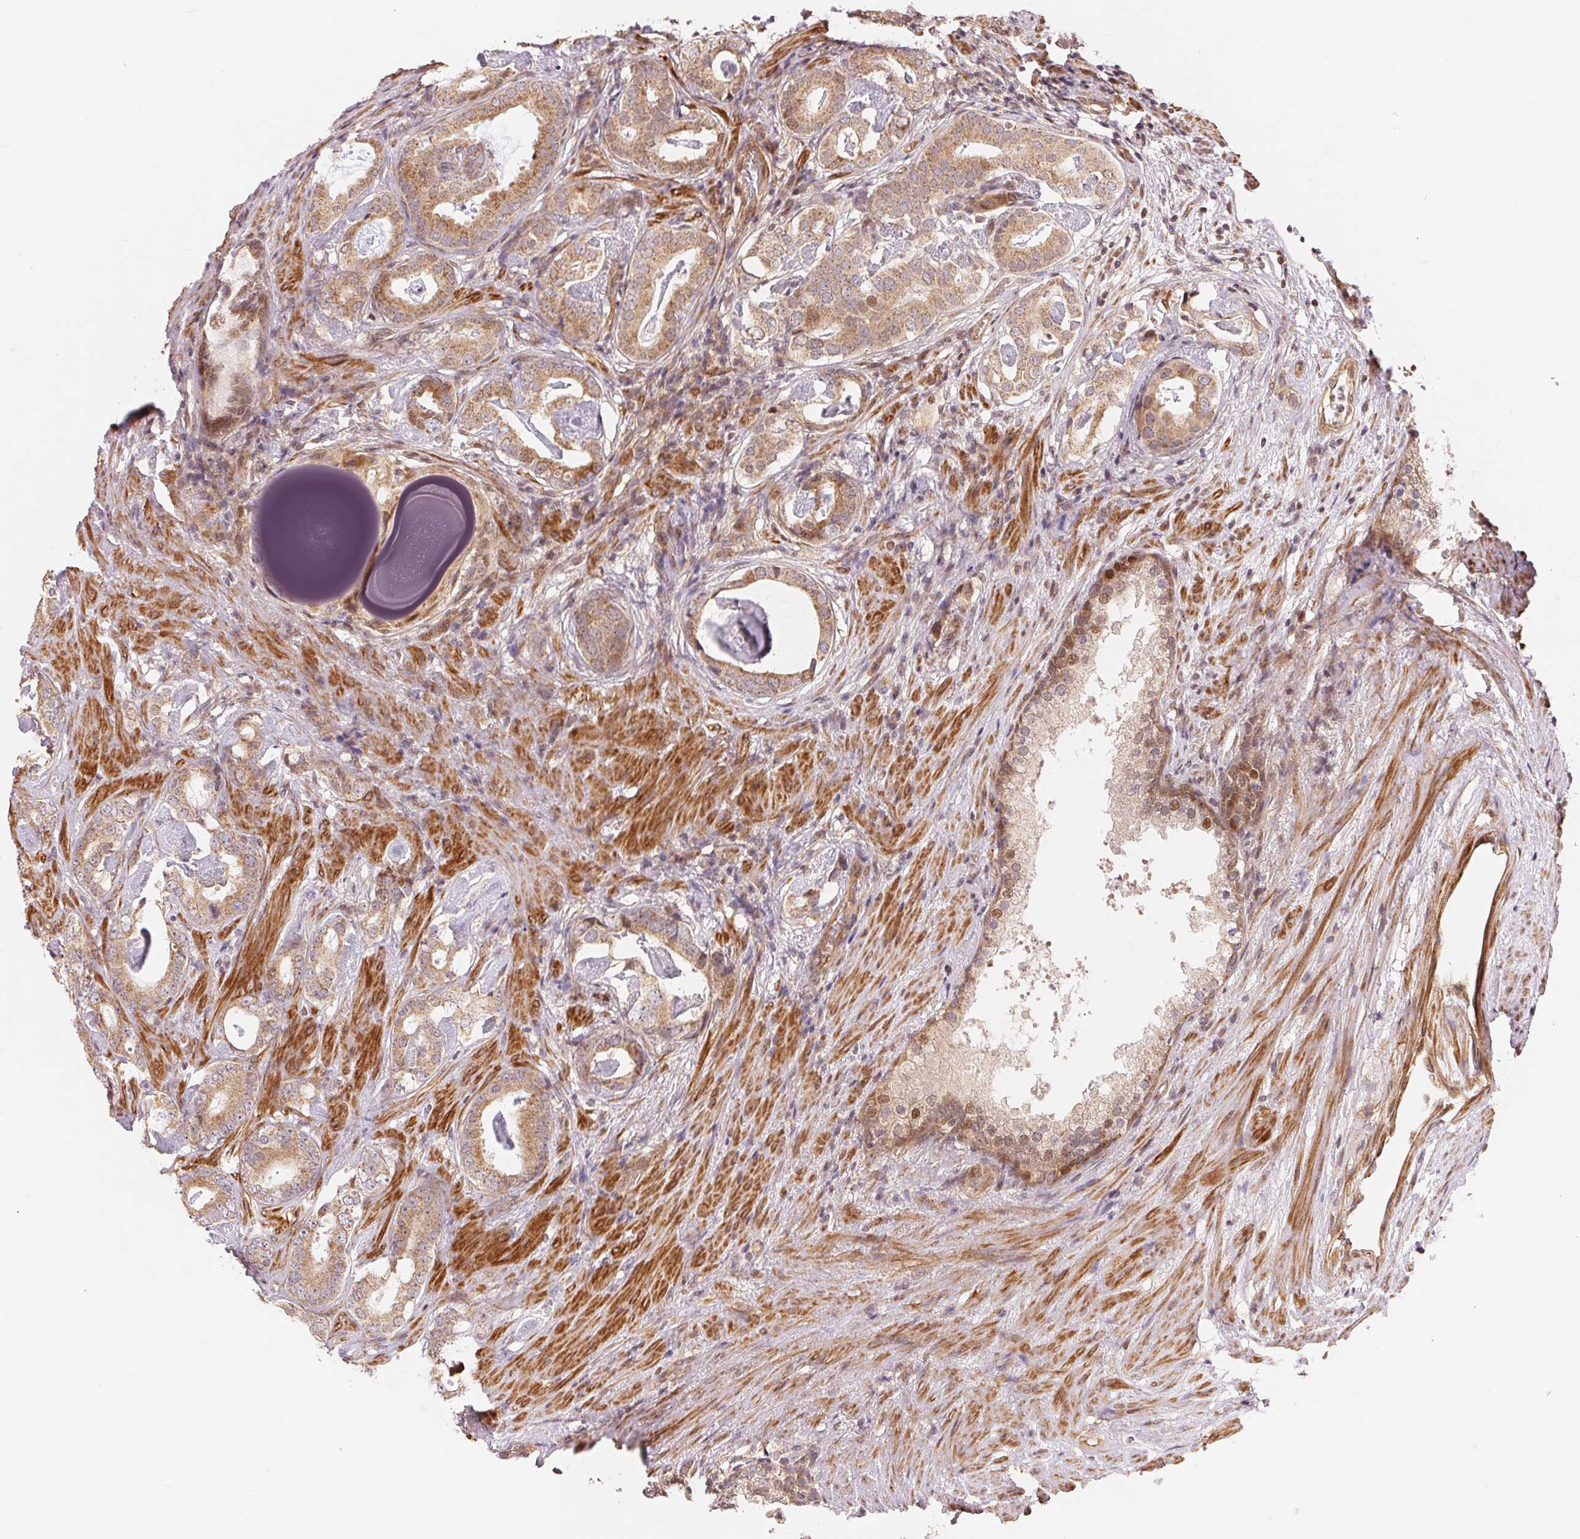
{"staining": {"intensity": "moderate", "quantity": ">75%", "location": "cytoplasmic/membranous"}, "tissue": "prostate cancer", "cell_type": "Tumor cells", "image_type": "cancer", "snomed": [{"axis": "morphology", "description": "Adenocarcinoma, Low grade"}, {"axis": "topography", "description": "Prostate and seminal vesicle, NOS"}], "caption": "Immunohistochemistry of prostate adenocarcinoma (low-grade) shows medium levels of moderate cytoplasmic/membranous staining in approximately >75% of tumor cells. The protein is shown in brown color, while the nuclei are stained blue.", "gene": "TNIP2", "patient": {"sex": "male", "age": 71}}